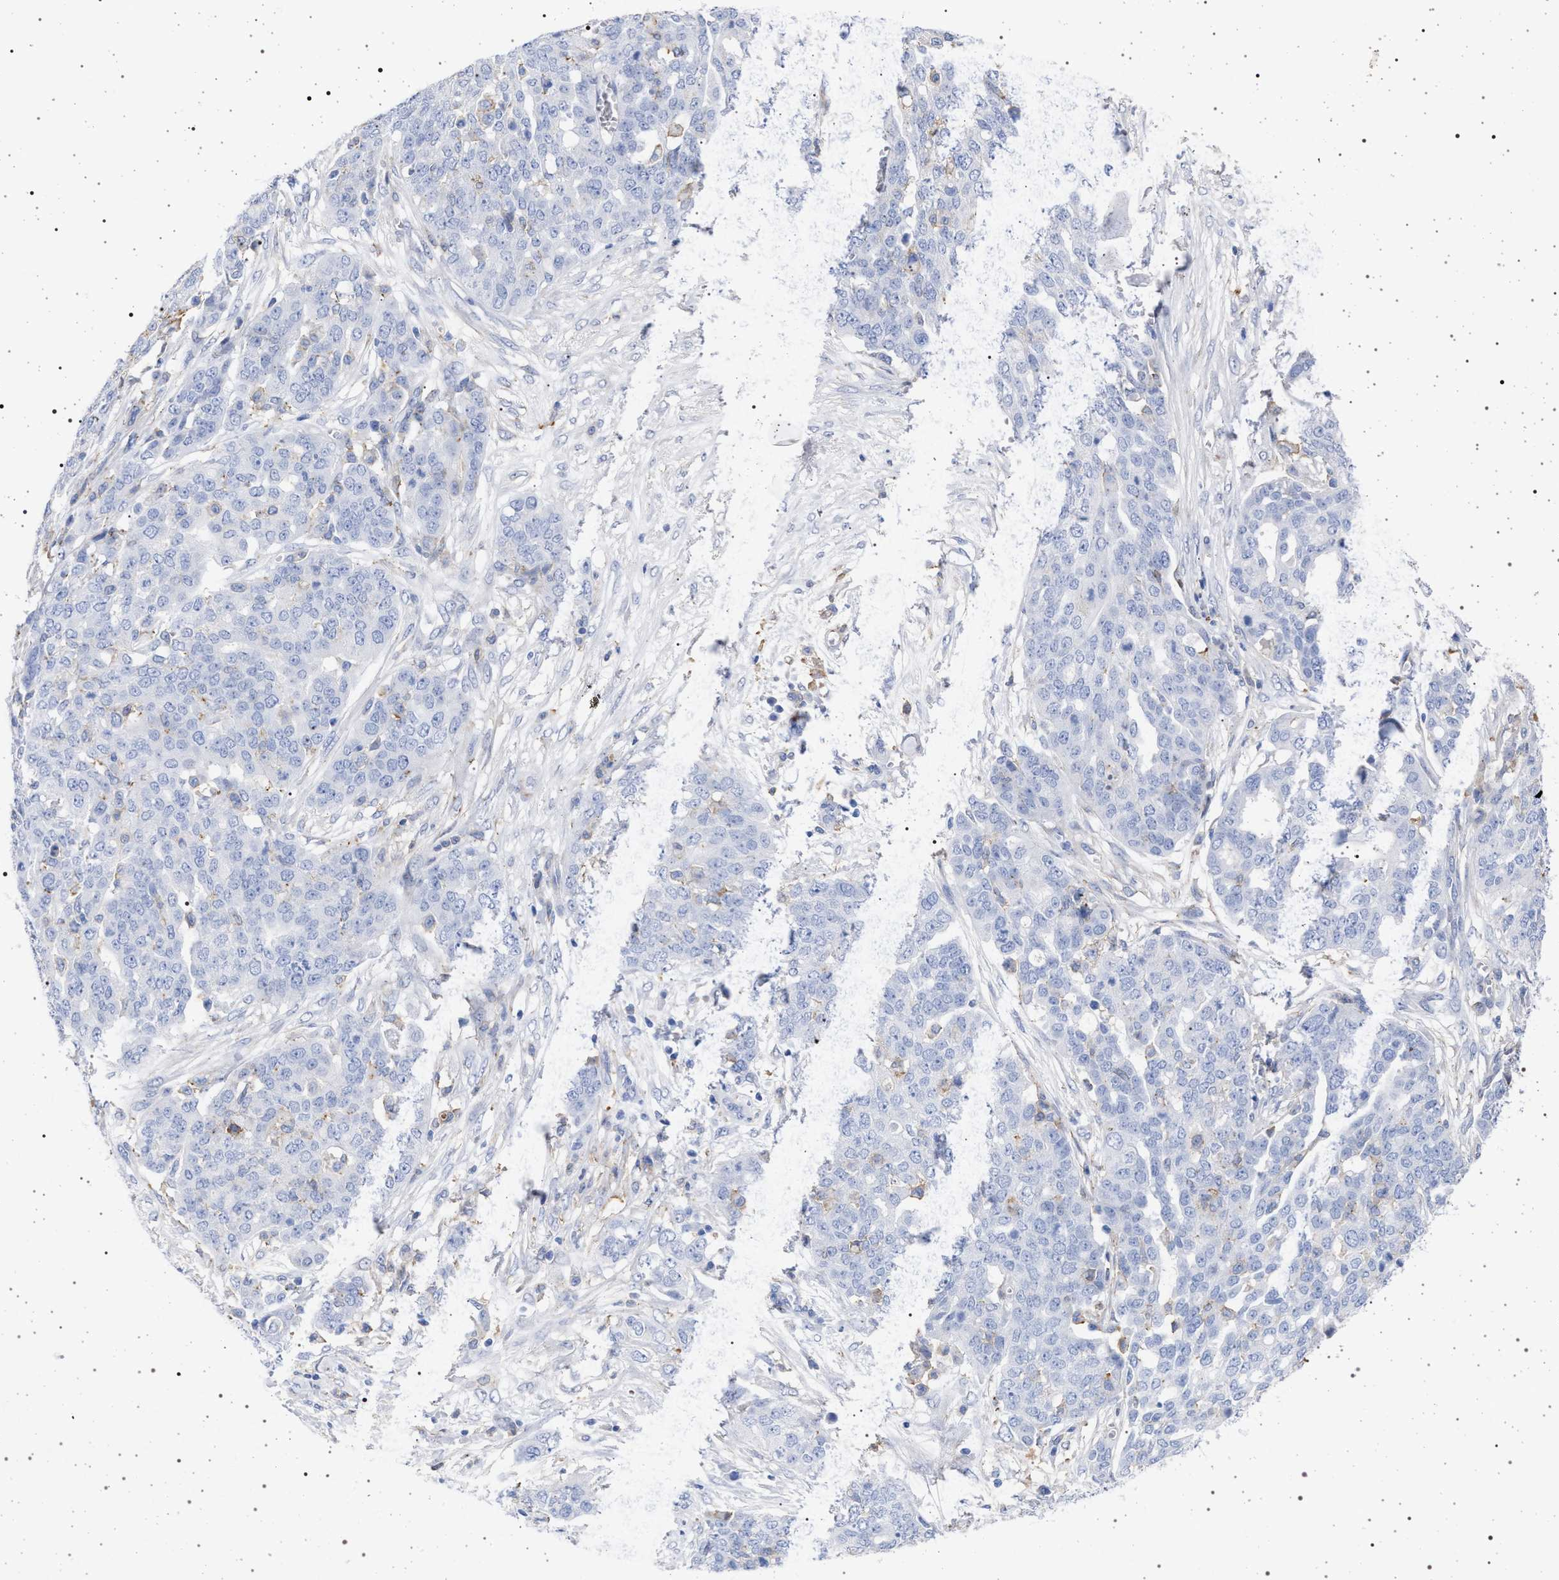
{"staining": {"intensity": "negative", "quantity": "none", "location": "none"}, "tissue": "ovarian cancer", "cell_type": "Tumor cells", "image_type": "cancer", "snomed": [{"axis": "morphology", "description": "Cystadenocarcinoma, serous, NOS"}, {"axis": "topography", "description": "Soft tissue"}, {"axis": "topography", "description": "Ovary"}], "caption": "The immunohistochemistry (IHC) micrograph has no significant expression in tumor cells of ovarian cancer (serous cystadenocarcinoma) tissue. (DAB immunohistochemistry, high magnification).", "gene": "PLG", "patient": {"sex": "female", "age": 57}}